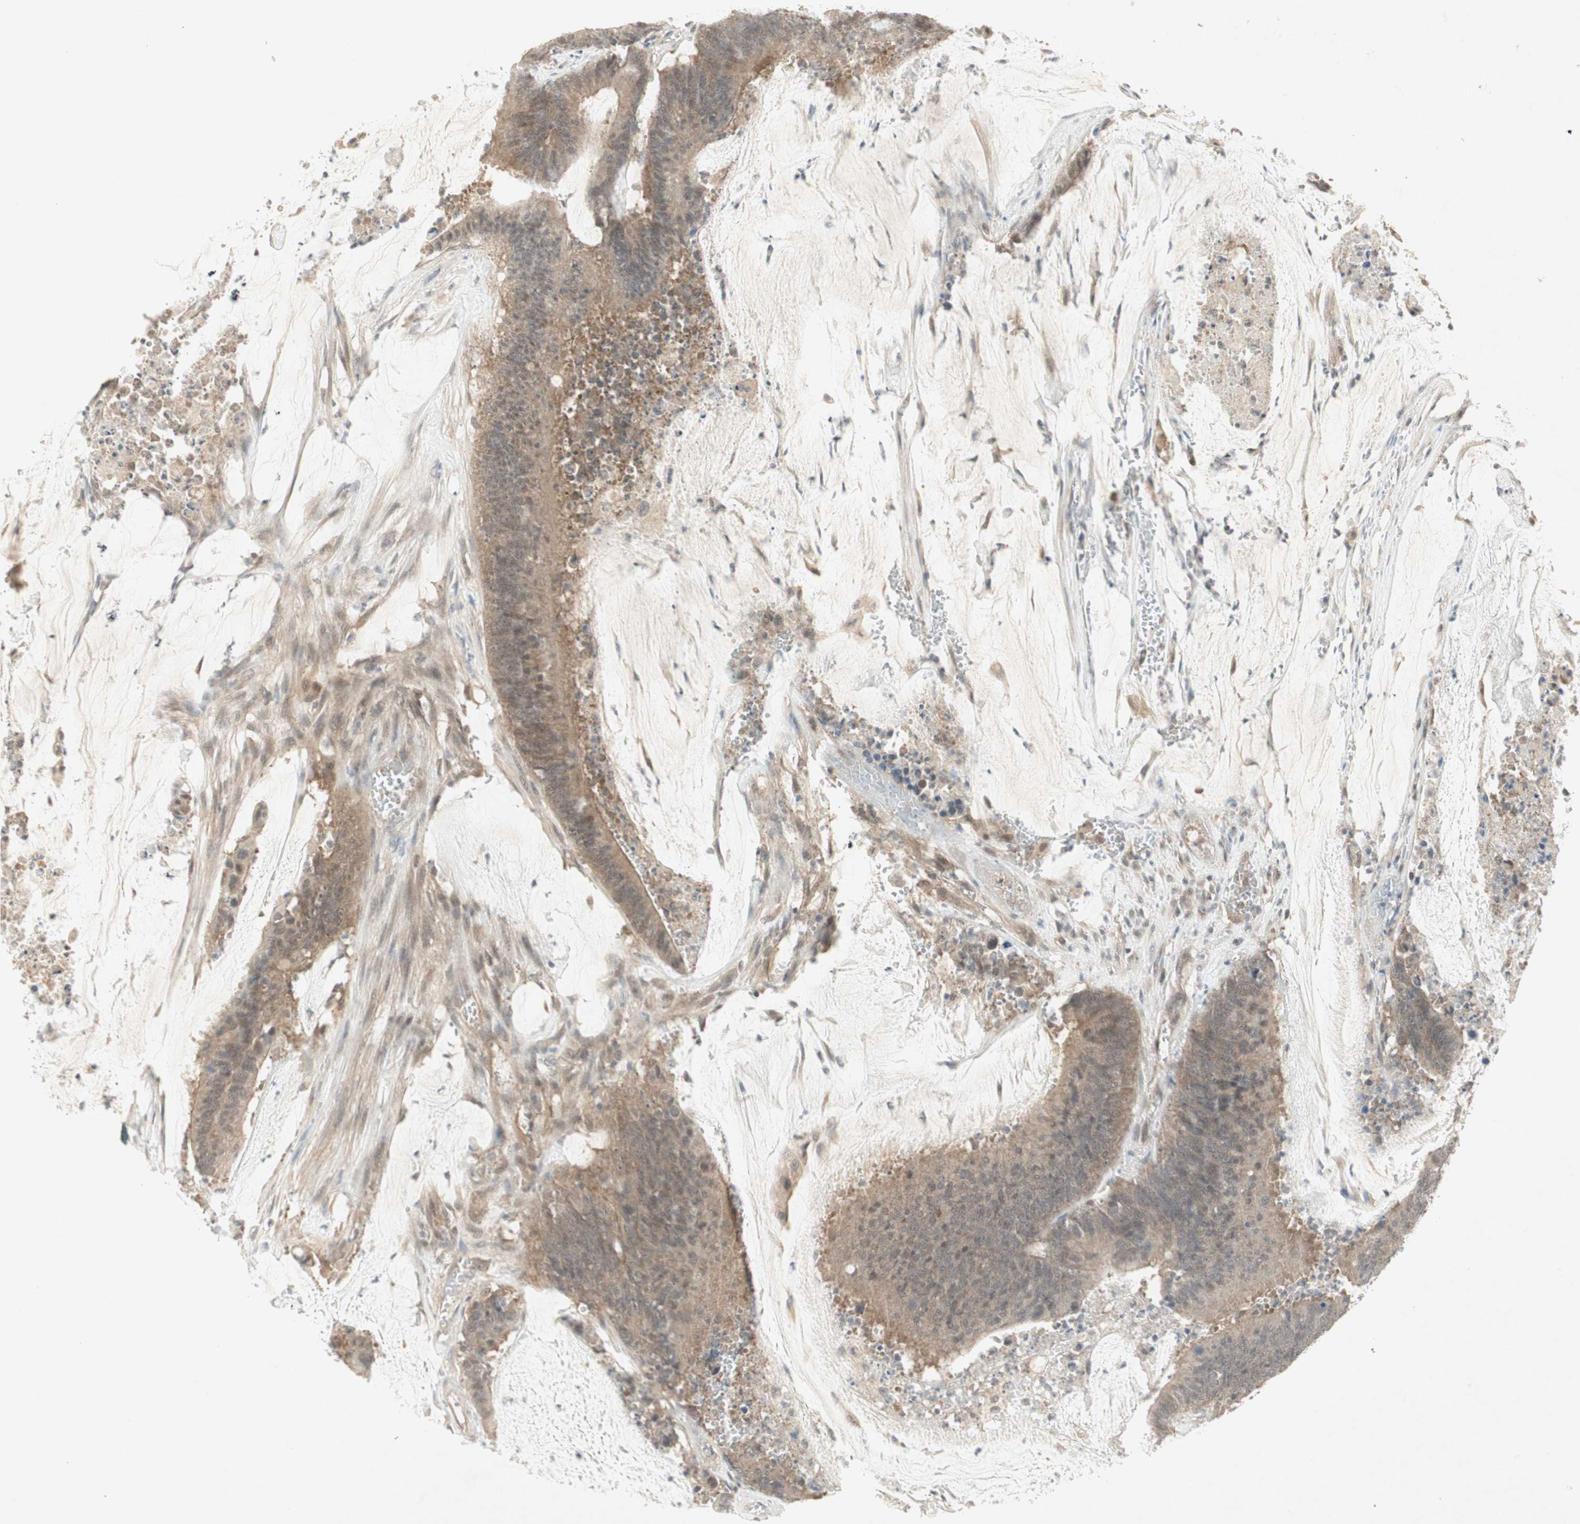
{"staining": {"intensity": "moderate", "quantity": ">75%", "location": "cytoplasmic/membranous"}, "tissue": "colorectal cancer", "cell_type": "Tumor cells", "image_type": "cancer", "snomed": [{"axis": "morphology", "description": "Adenocarcinoma, NOS"}, {"axis": "topography", "description": "Rectum"}], "caption": "This image reveals IHC staining of adenocarcinoma (colorectal), with medium moderate cytoplasmic/membranous staining in approximately >75% of tumor cells.", "gene": "PTPA", "patient": {"sex": "female", "age": 66}}